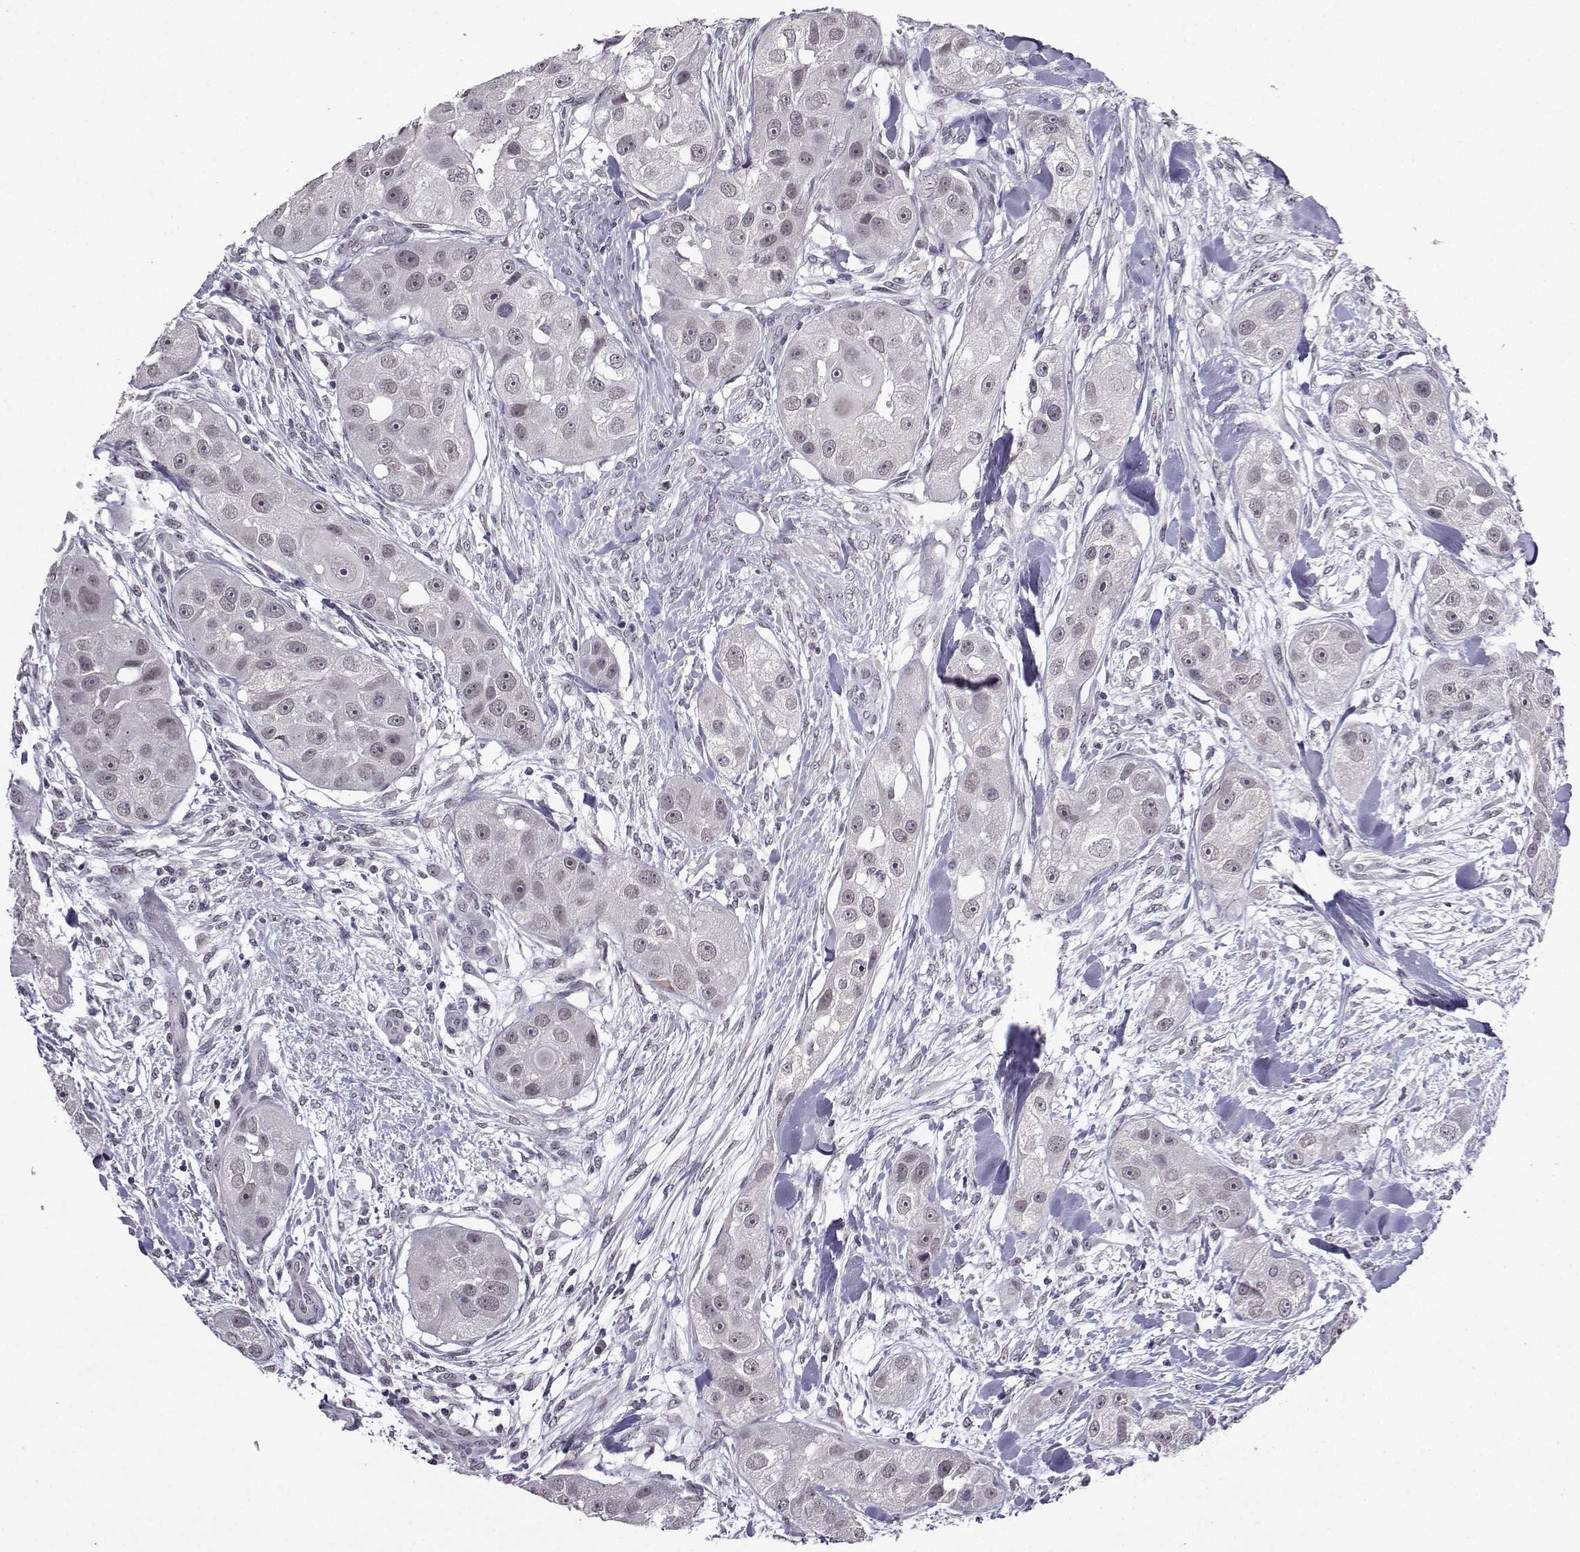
{"staining": {"intensity": "negative", "quantity": "none", "location": "none"}, "tissue": "head and neck cancer", "cell_type": "Tumor cells", "image_type": "cancer", "snomed": [{"axis": "morphology", "description": "Squamous cell carcinoma, NOS"}, {"axis": "topography", "description": "Head-Neck"}], "caption": "The IHC photomicrograph has no significant expression in tumor cells of squamous cell carcinoma (head and neck) tissue. (DAB immunohistochemistry, high magnification).", "gene": "CCL28", "patient": {"sex": "male", "age": 51}}